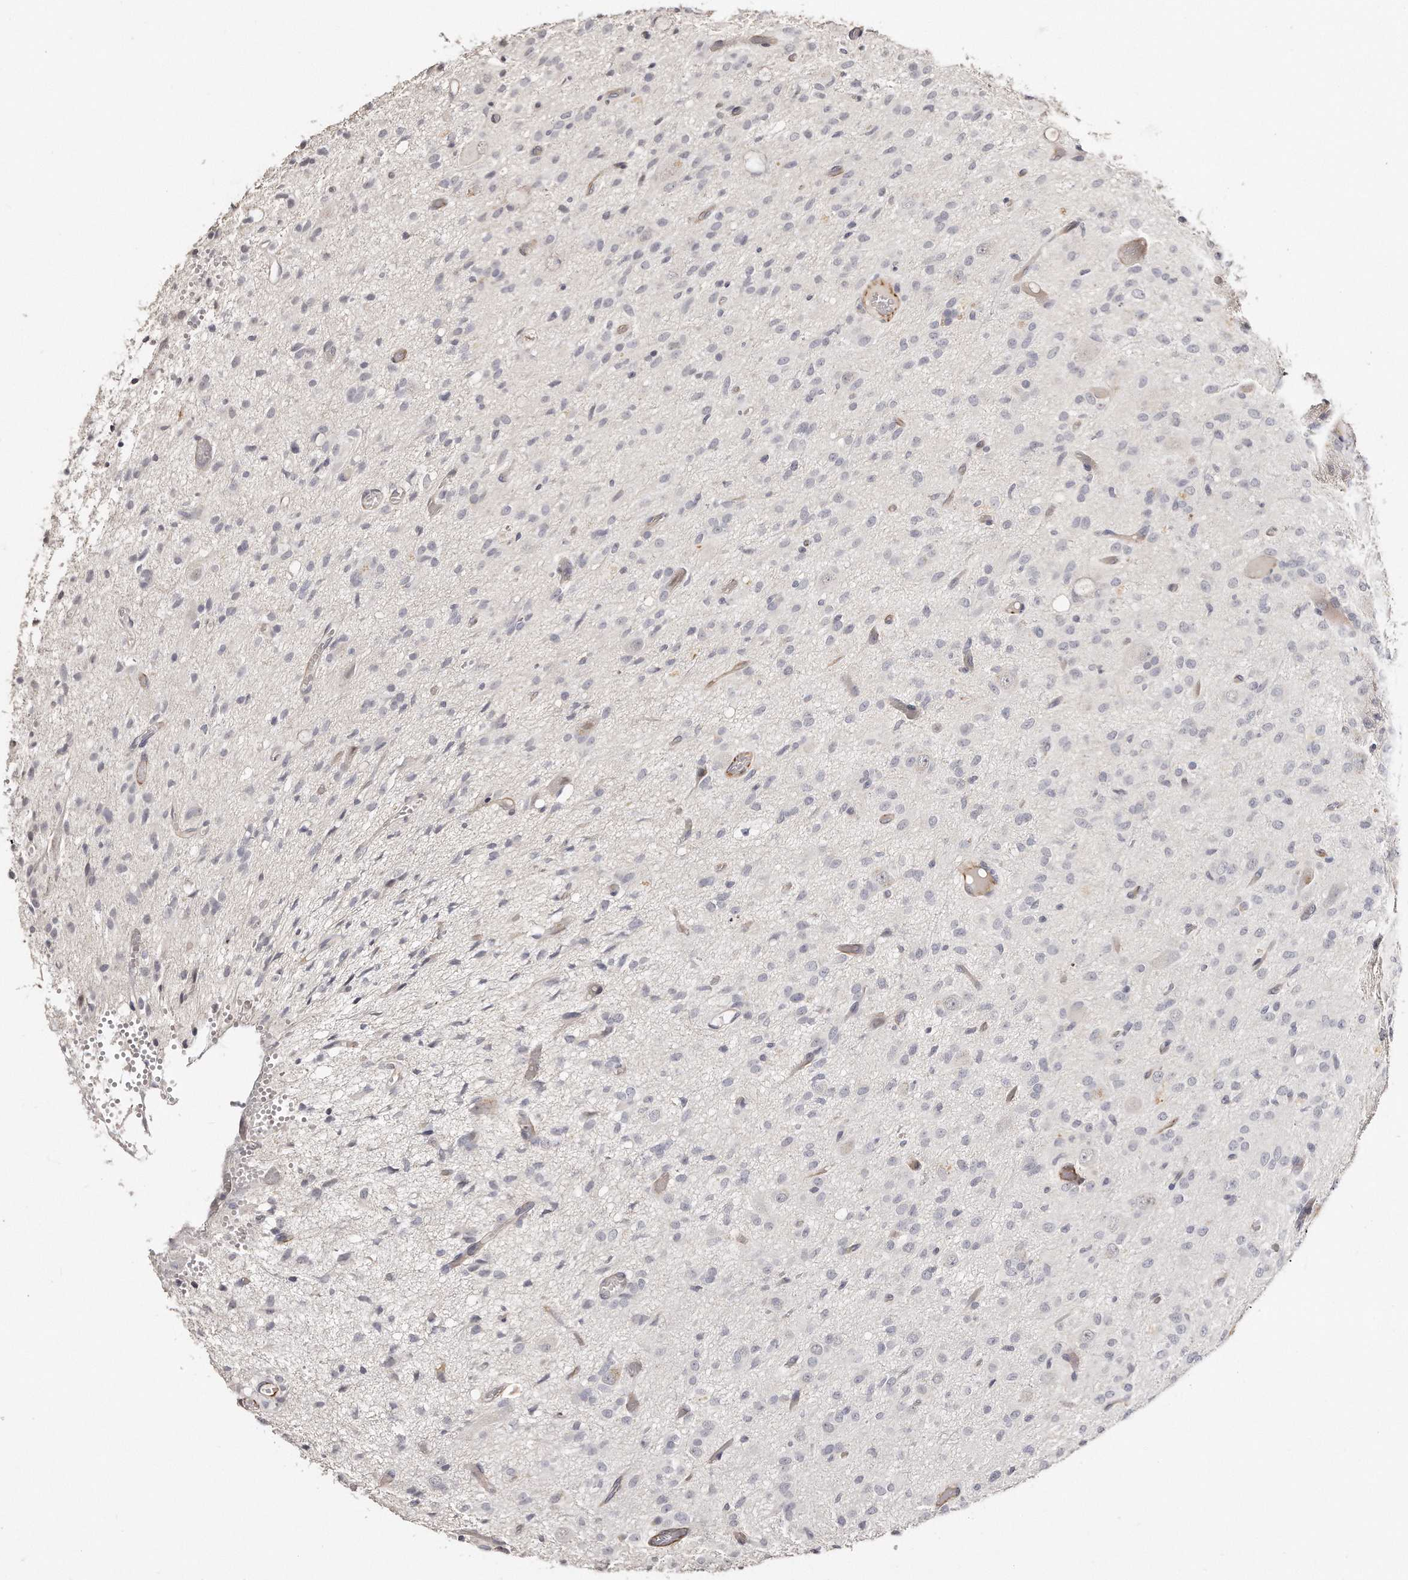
{"staining": {"intensity": "negative", "quantity": "none", "location": "none"}, "tissue": "glioma", "cell_type": "Tumor cells", "image_type": "cancer", "snomed": [{"axis": "morphology", "description": "Glioma, malignant, High grade"}, {"axis": "topography", "description": "Brain"}], "caption": "This is an IHC micrograph of glioma. There is no staining in tumor cells.", "gene": "ZYG11A", "patient": {"sex": "female", "age": 59}}